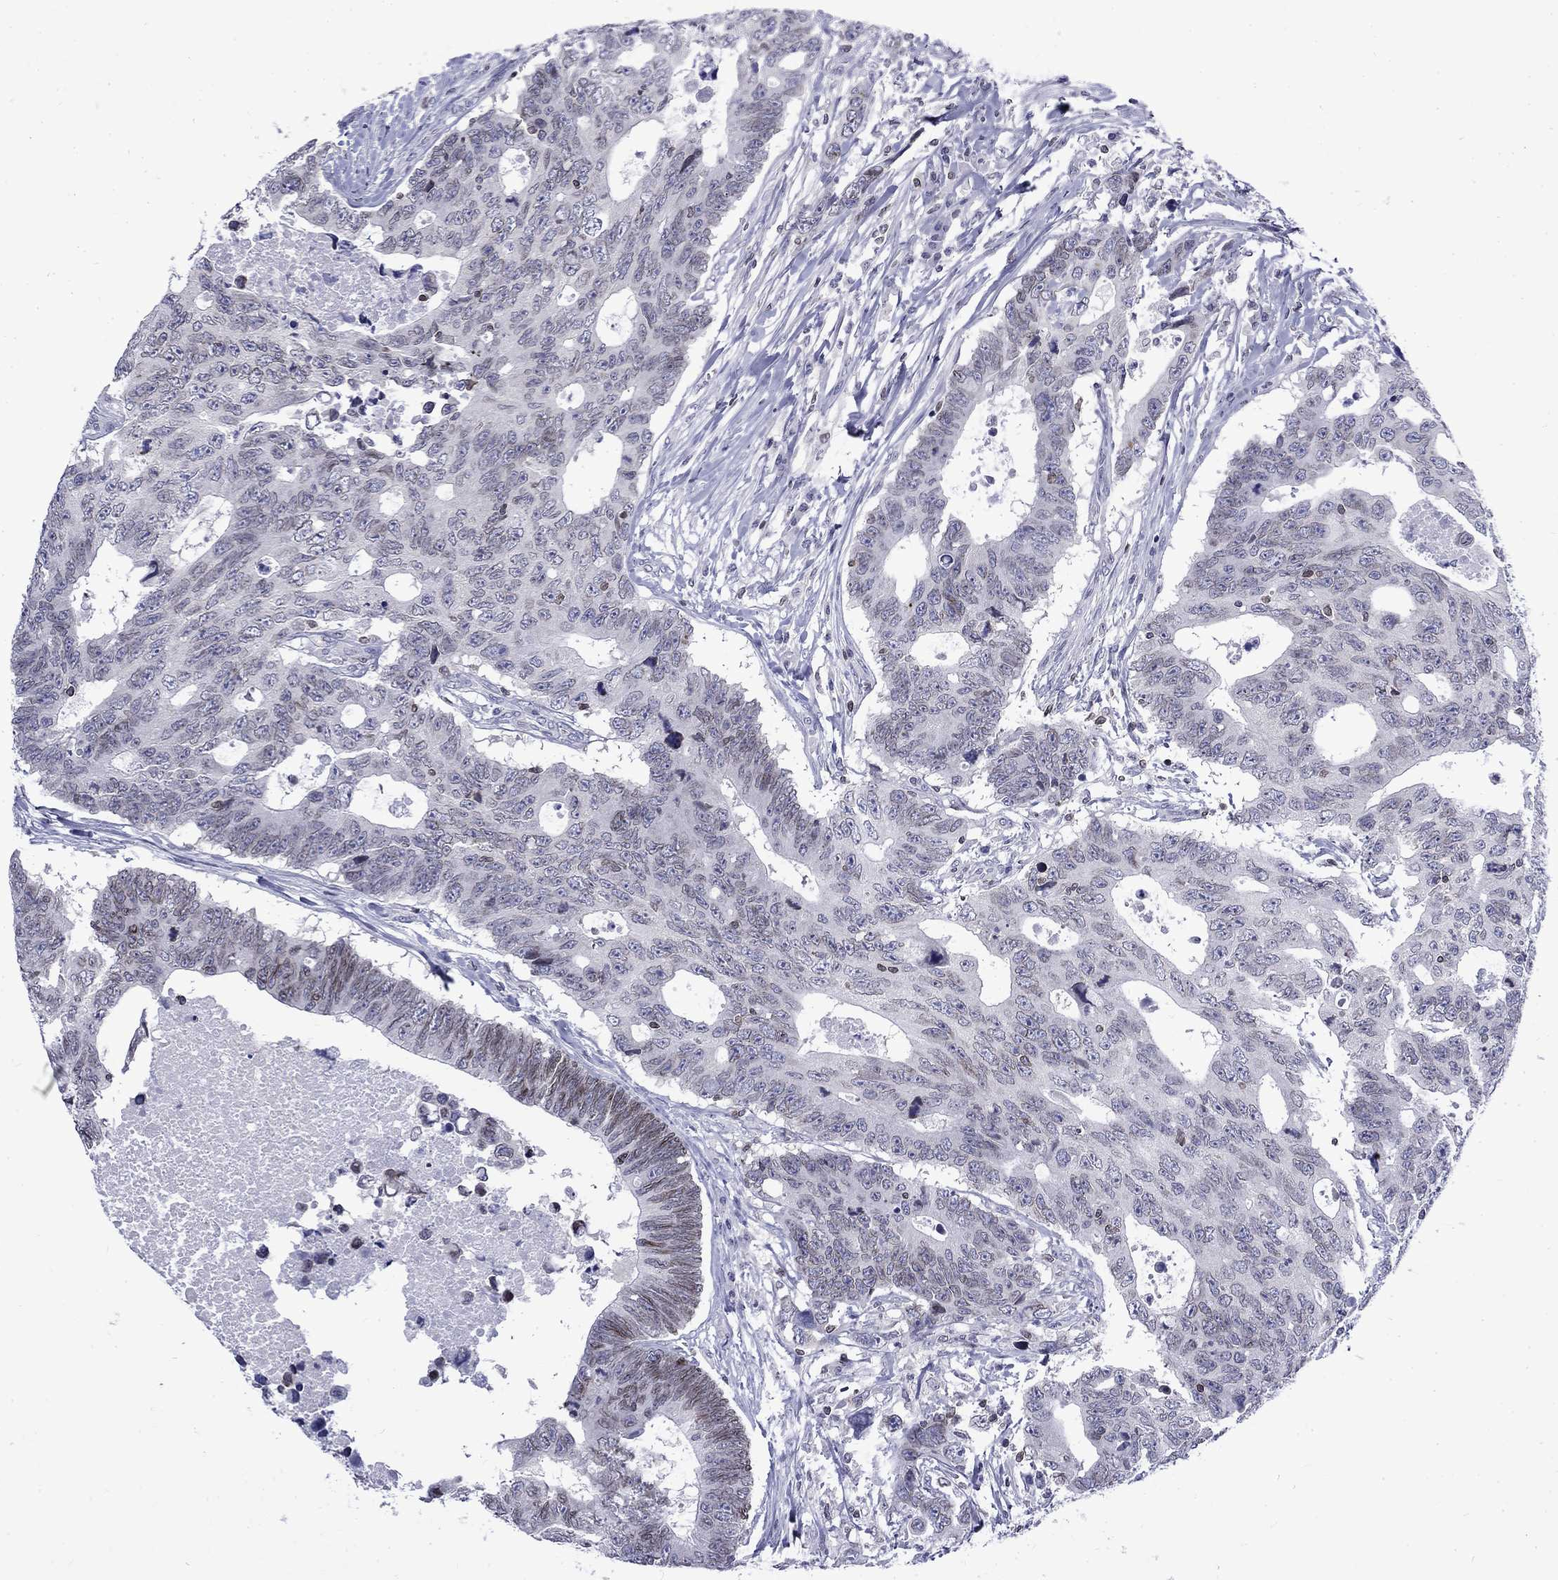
{"staining": {"intensity": "negative", "quantity": "none", "location": "none"}, "tissue": "colorectal cancer", "cell_type": "Tumor cells", "image_type": "cancer", "snomed": [{"axis": "morphology", "description": "Adenocarcinoma, NOS"}, {"axis": "topography", "description": "Colon"}], "caption": "A high-resolution photomicrograph shows IHC staining of colorectal cancer (adenocarcinoma), which shows no significant positivity in tumor cells.", "gene": "SLA", "patient": {"sex": "female", "age": 77}}